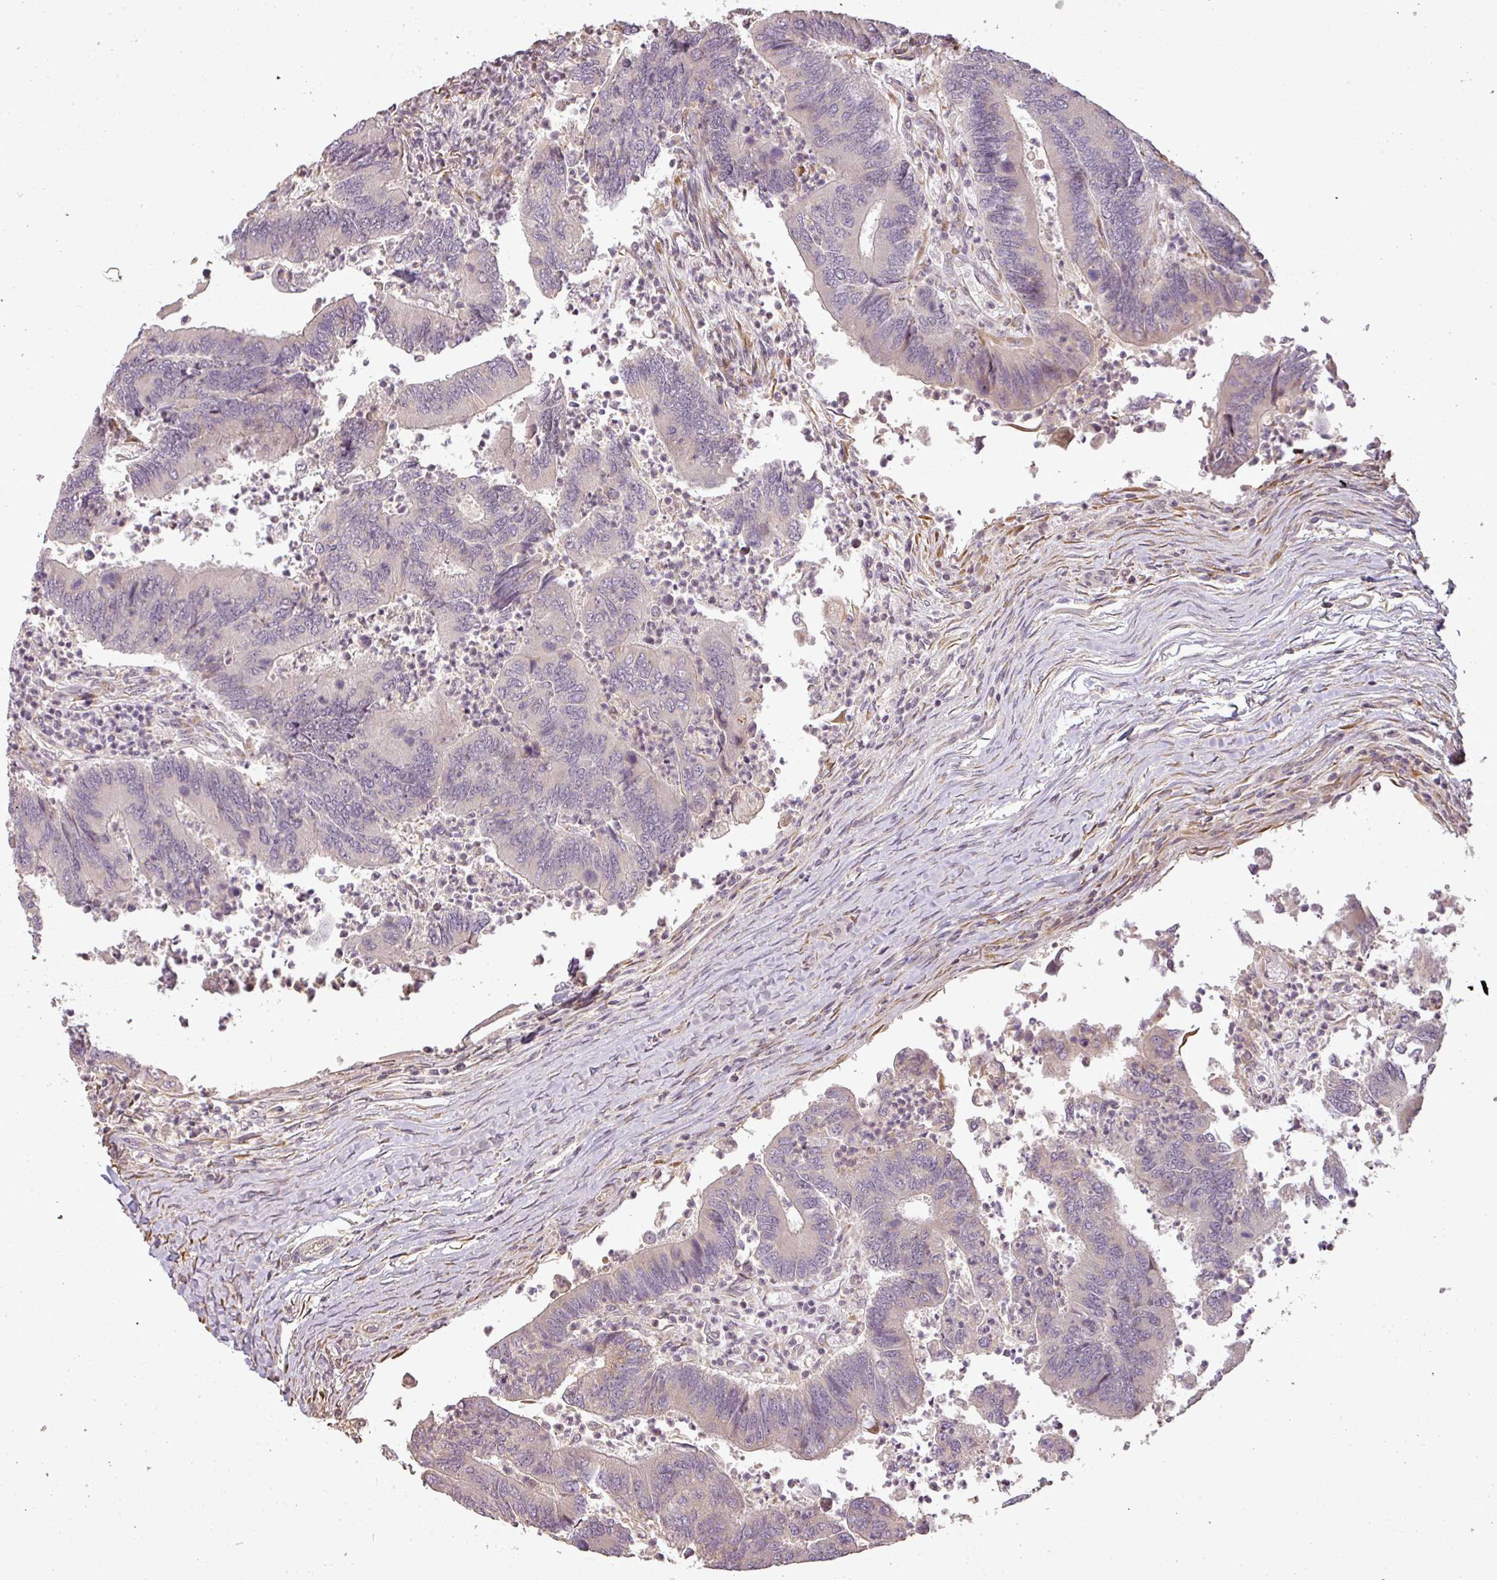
{"staining": {"intensity": "negative", "quantity": "none", "location": "none"}, "tissue": "colorectal cancer", "cell_type": "Tumor cells", "image_type": "cancer", "snomed": [{"axis": "morphology", "description": "Adenocarcinoma, NOS"}, {"axis": "topography", "description": "Colon"}], "caption": "An IHC photomicrograph of colorectal adenocarcinoma is shown. There is no staining in tumor cells of colorectal adenocarcinoma.", "gene": "FAIM", "patient": {"sex": "female", "age": 67}}